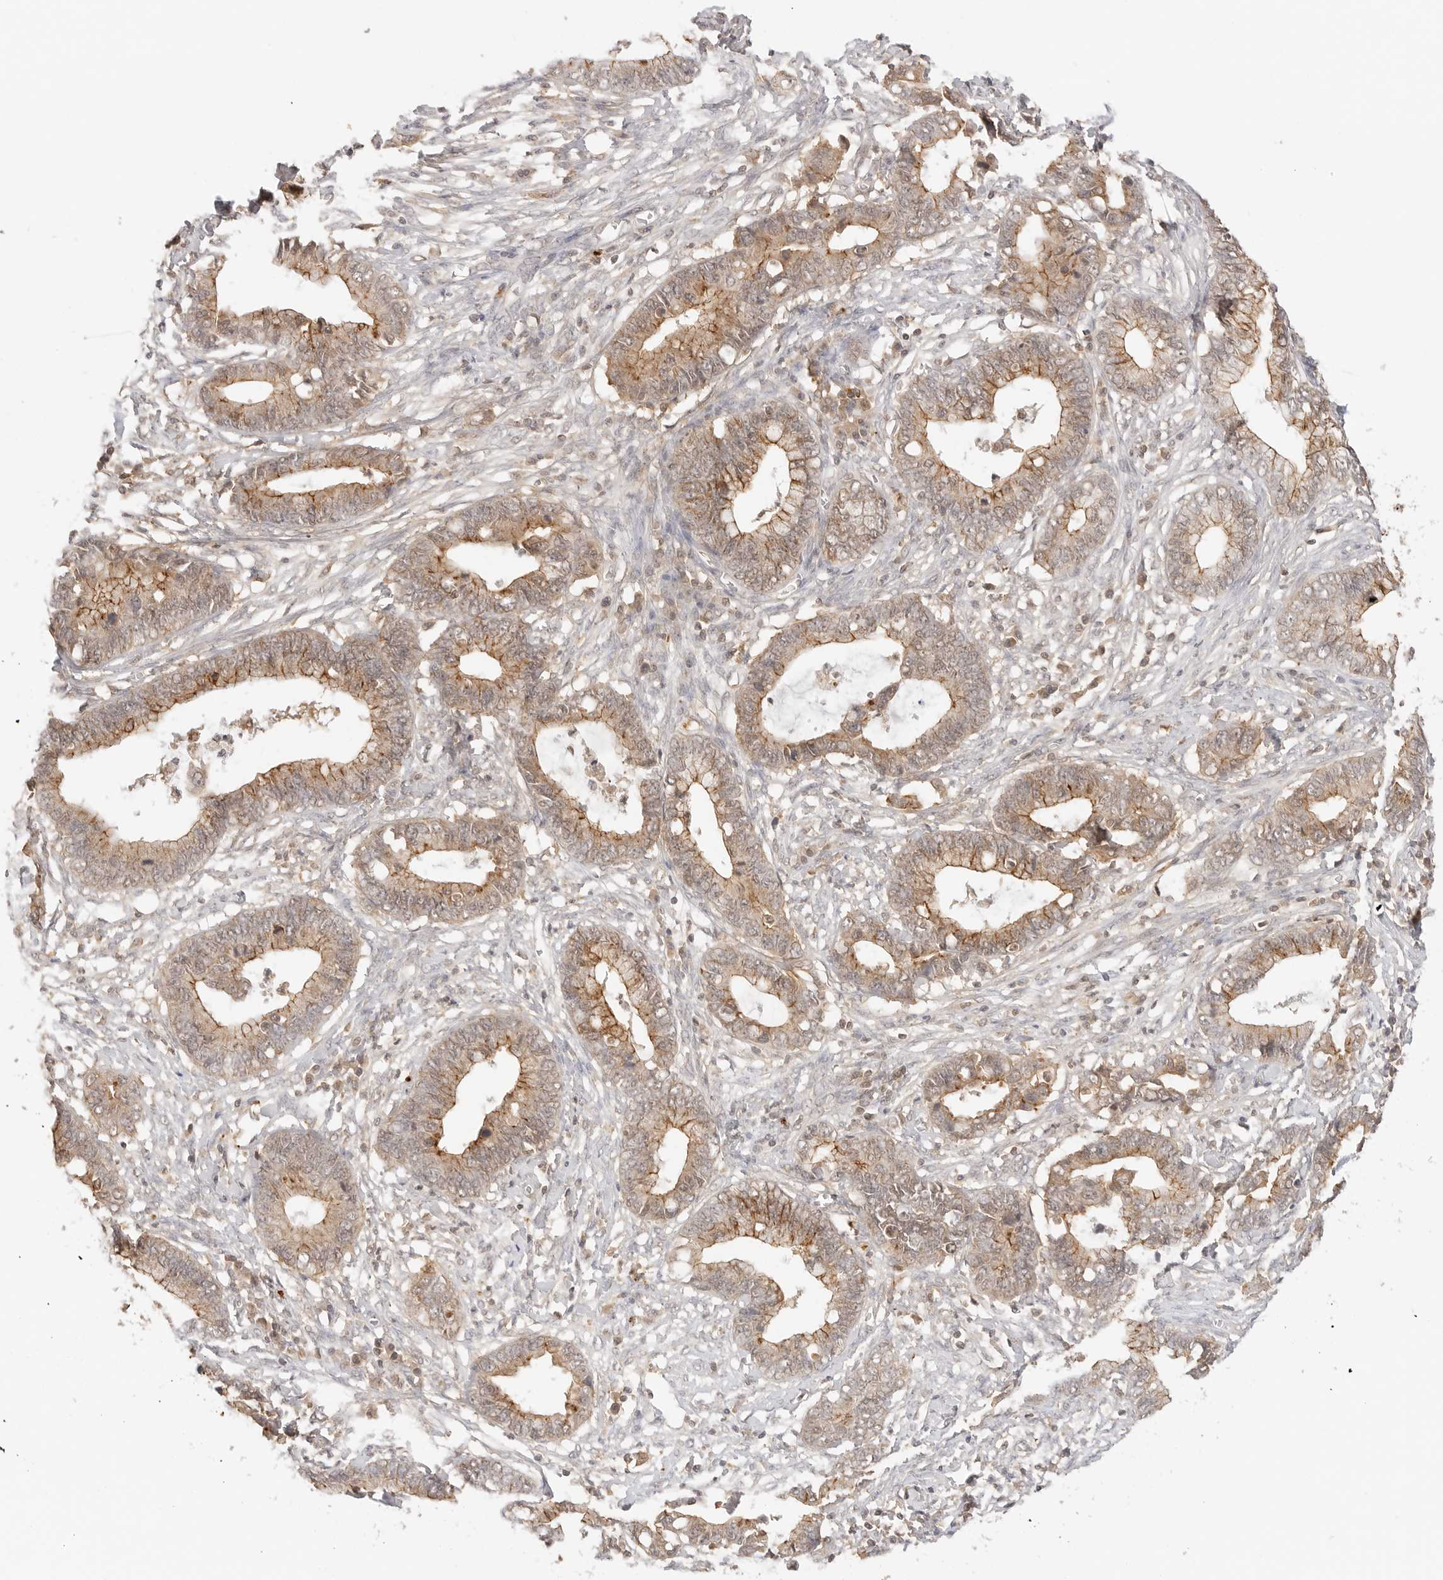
{"staining": {"intensity": "moderate", "quantity": ">75%", "location": "cytoplasmic/membranous"}, "tissue": "cervical cancer", "cell_type": "Tumor cells", "image_type": "cancer", "snomed": [{"axis": "morphology", "description": "Adenocarcinoma, NOS"}, {"axis": "topography", "description": "Cervix"}], "caption": "Moderate cytoplasmic/membranous positivity for a protein is appreciated in about >75% of tumor cells of cervical cancer using IHC.", "gene": "EPHA1", "patient": {"sex": "female", "age": 44}}